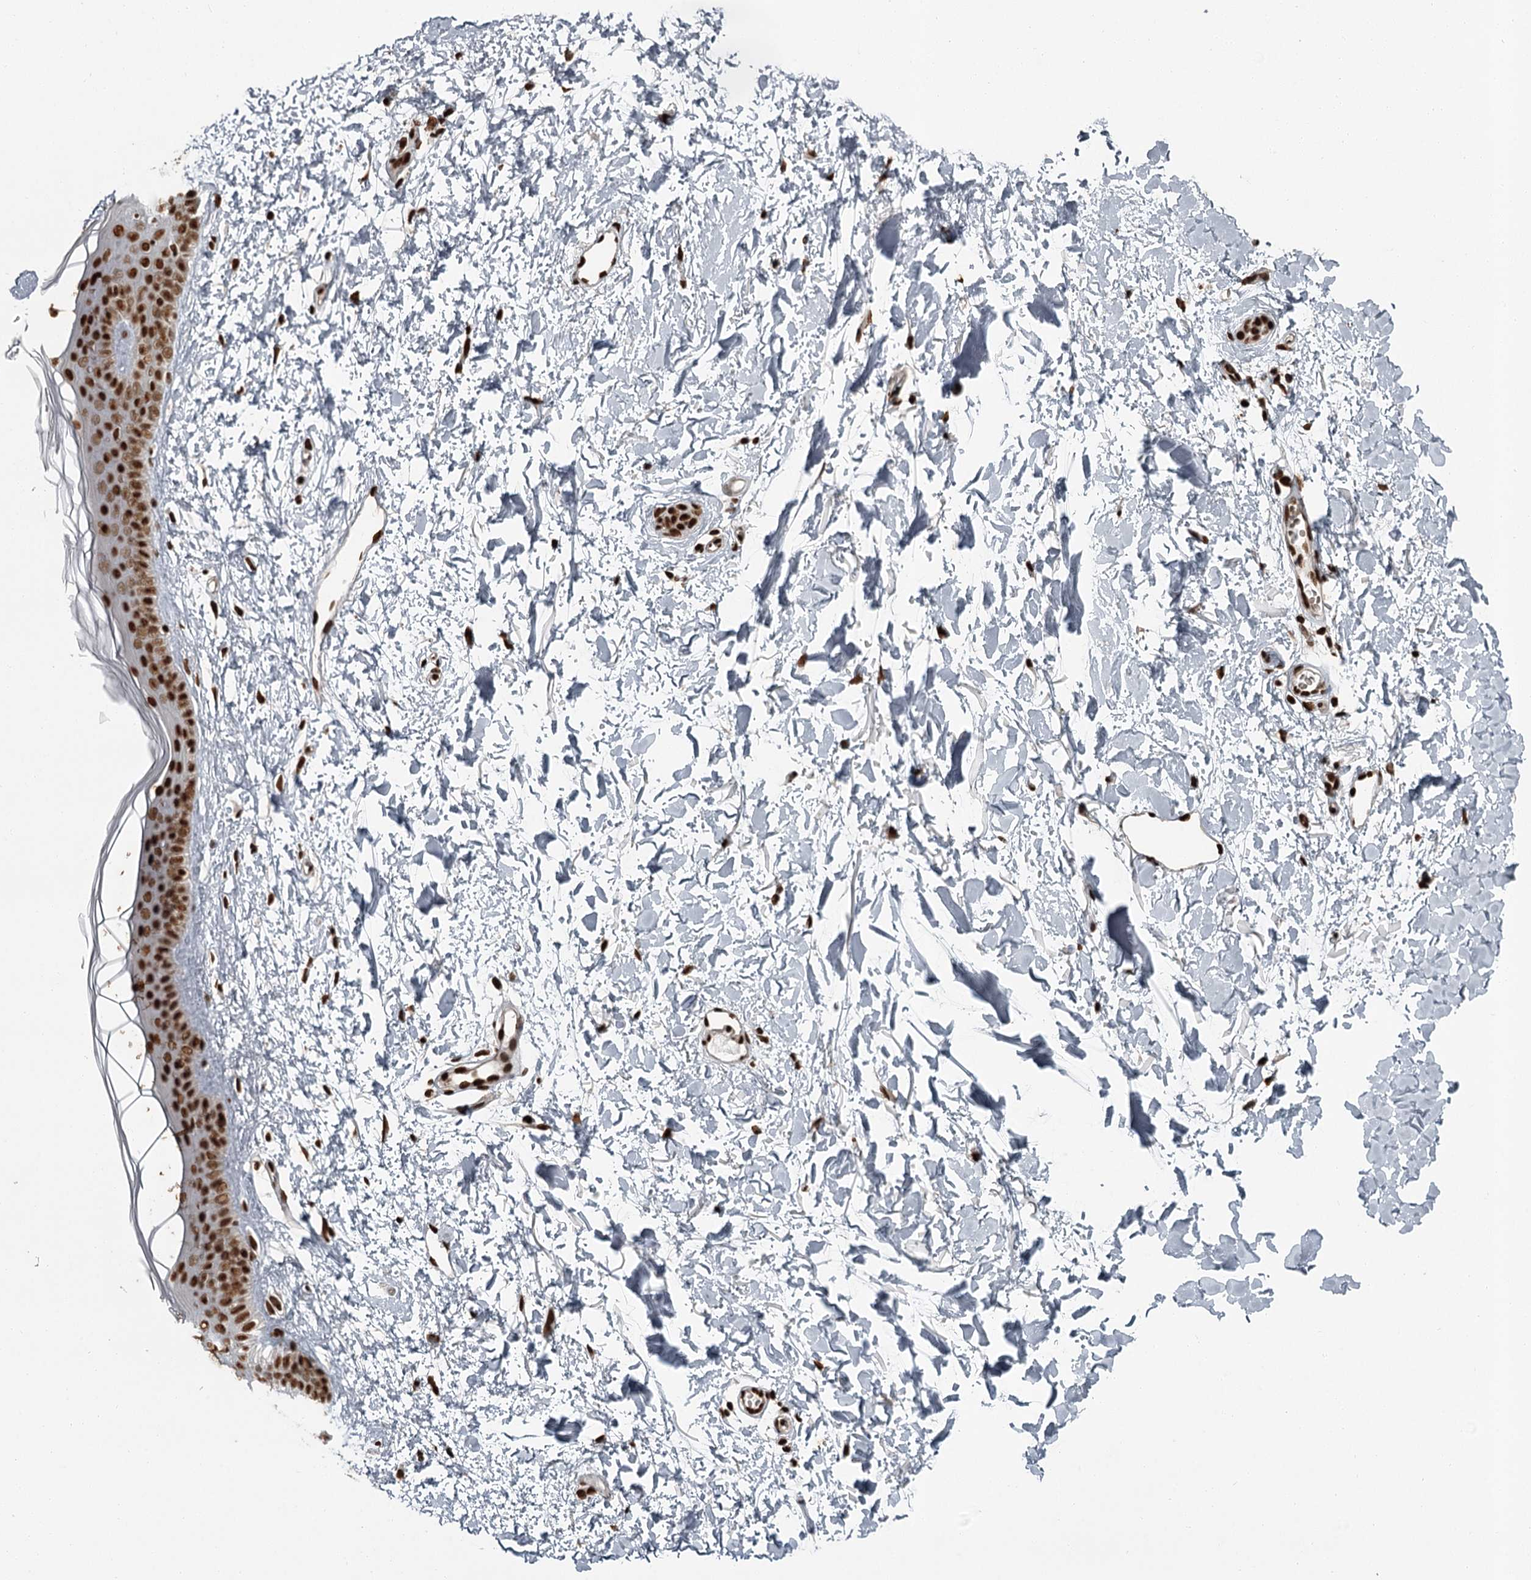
{"staining": {"intensity": "strong", "quantity": ">75%", "location": "nuclear"}, "tissue": "skin", "cell_type": "Fibroblasts", "image_type": "normal", "snomed": [{"axis": "morphology", "description": "Normal tissue, NOS"}, {"axis": "topography", "description": "Skin"}], "caption": "IHC image of unremarkable skin: skin stained using immunohistochemistry (IHC) shows high levels of strong protein expression localized specifically in the nuclear of fibroblasts, appearing as a nuclear brown color.", "gene": "RBBP7", "patient": {"sex": "female", "age": 58}}